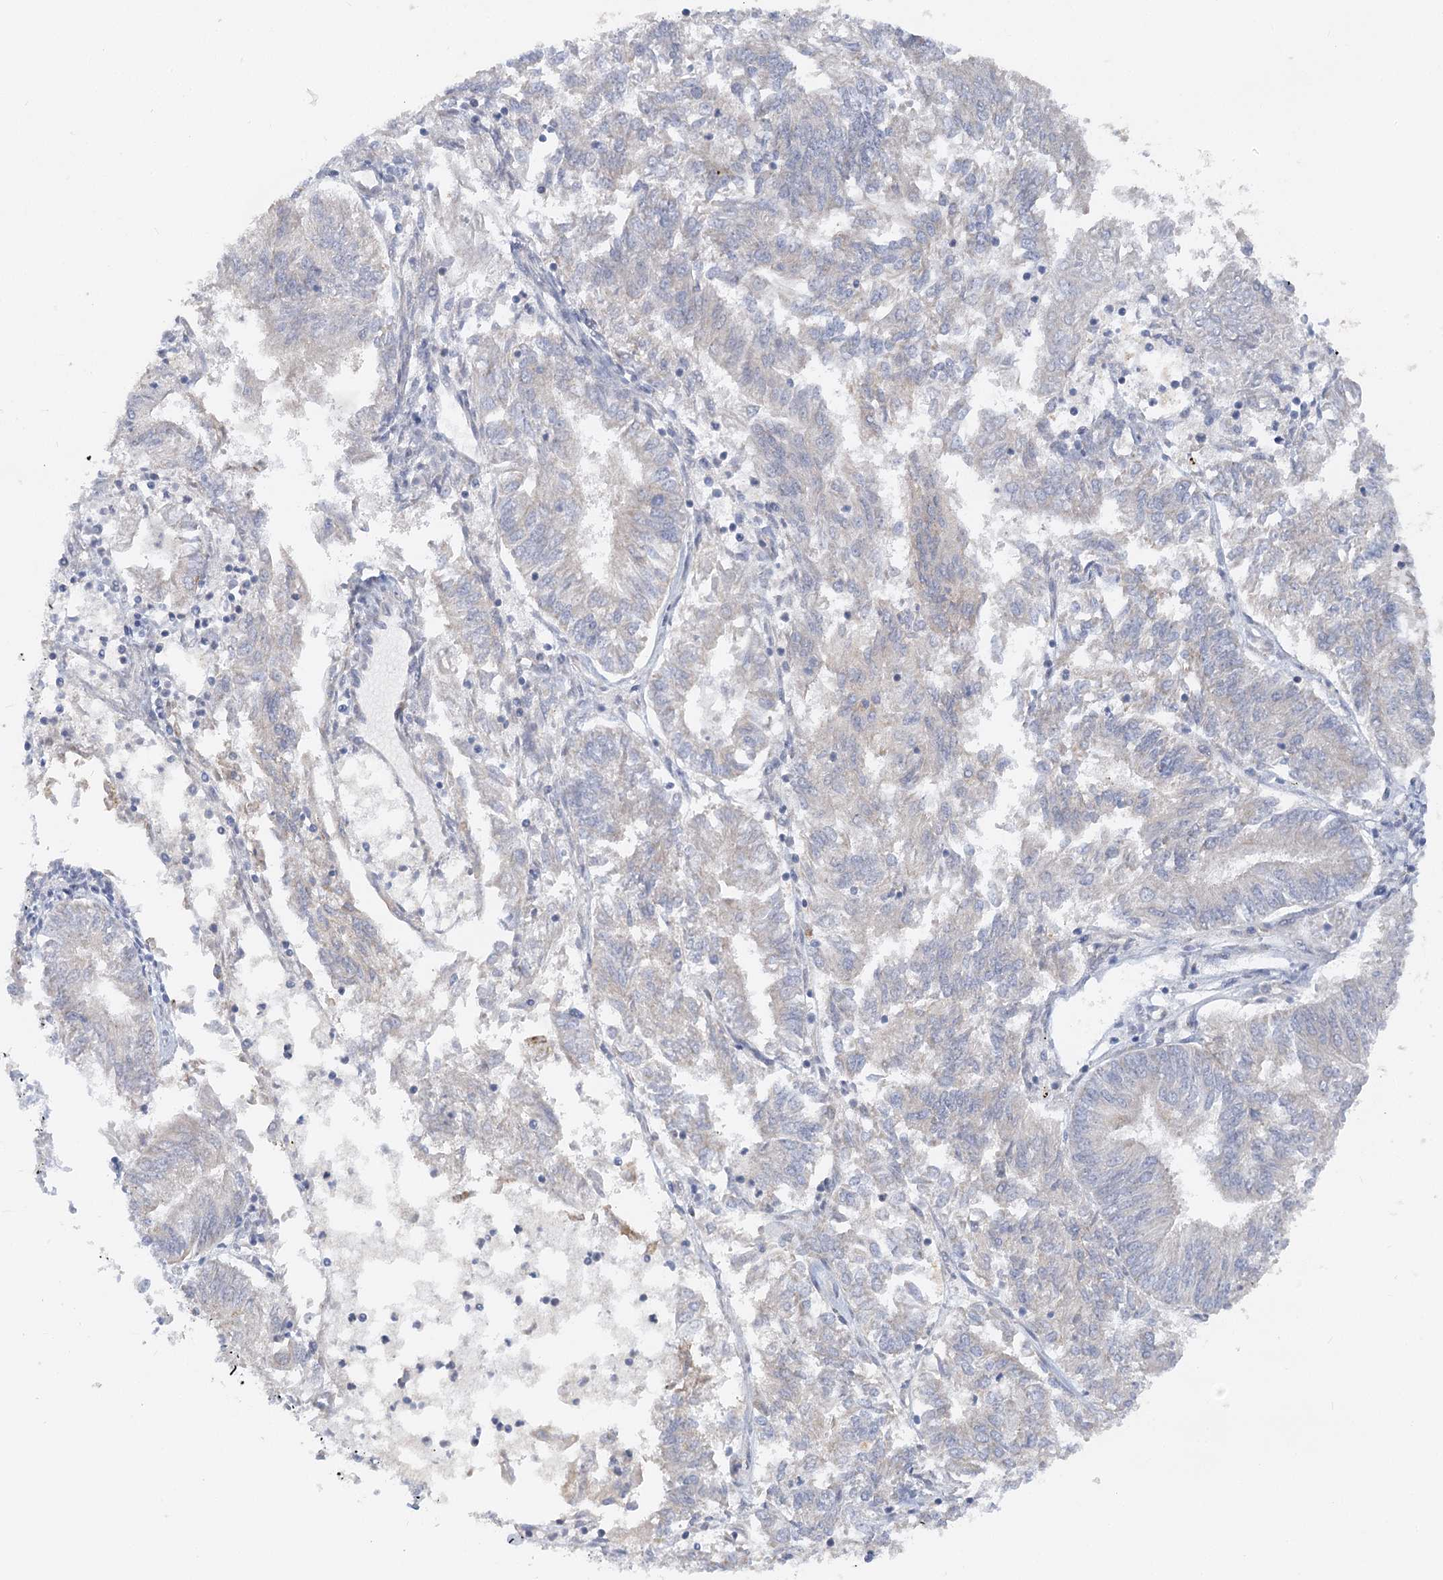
{"staining": {"intensity": "negative", "quantity": "none", "location": "none"}, "tissue": "endometrial cancer", "cell_type": "Tumor cells", "image_type": "cancer", "snomed": [{"axis": "morphology", "description": "Adenocarcinoma, NOS"}, {"axis": "topography", "description": "Endometrium"}], "caption": "This is a micrograph of IHC staining of endometrial adenocarcinoma, which shows no expression in tumor cells. Nuclei are stained in blue.", "gene": "NELL2", "patient": {"sex": "female", "age": 58}}